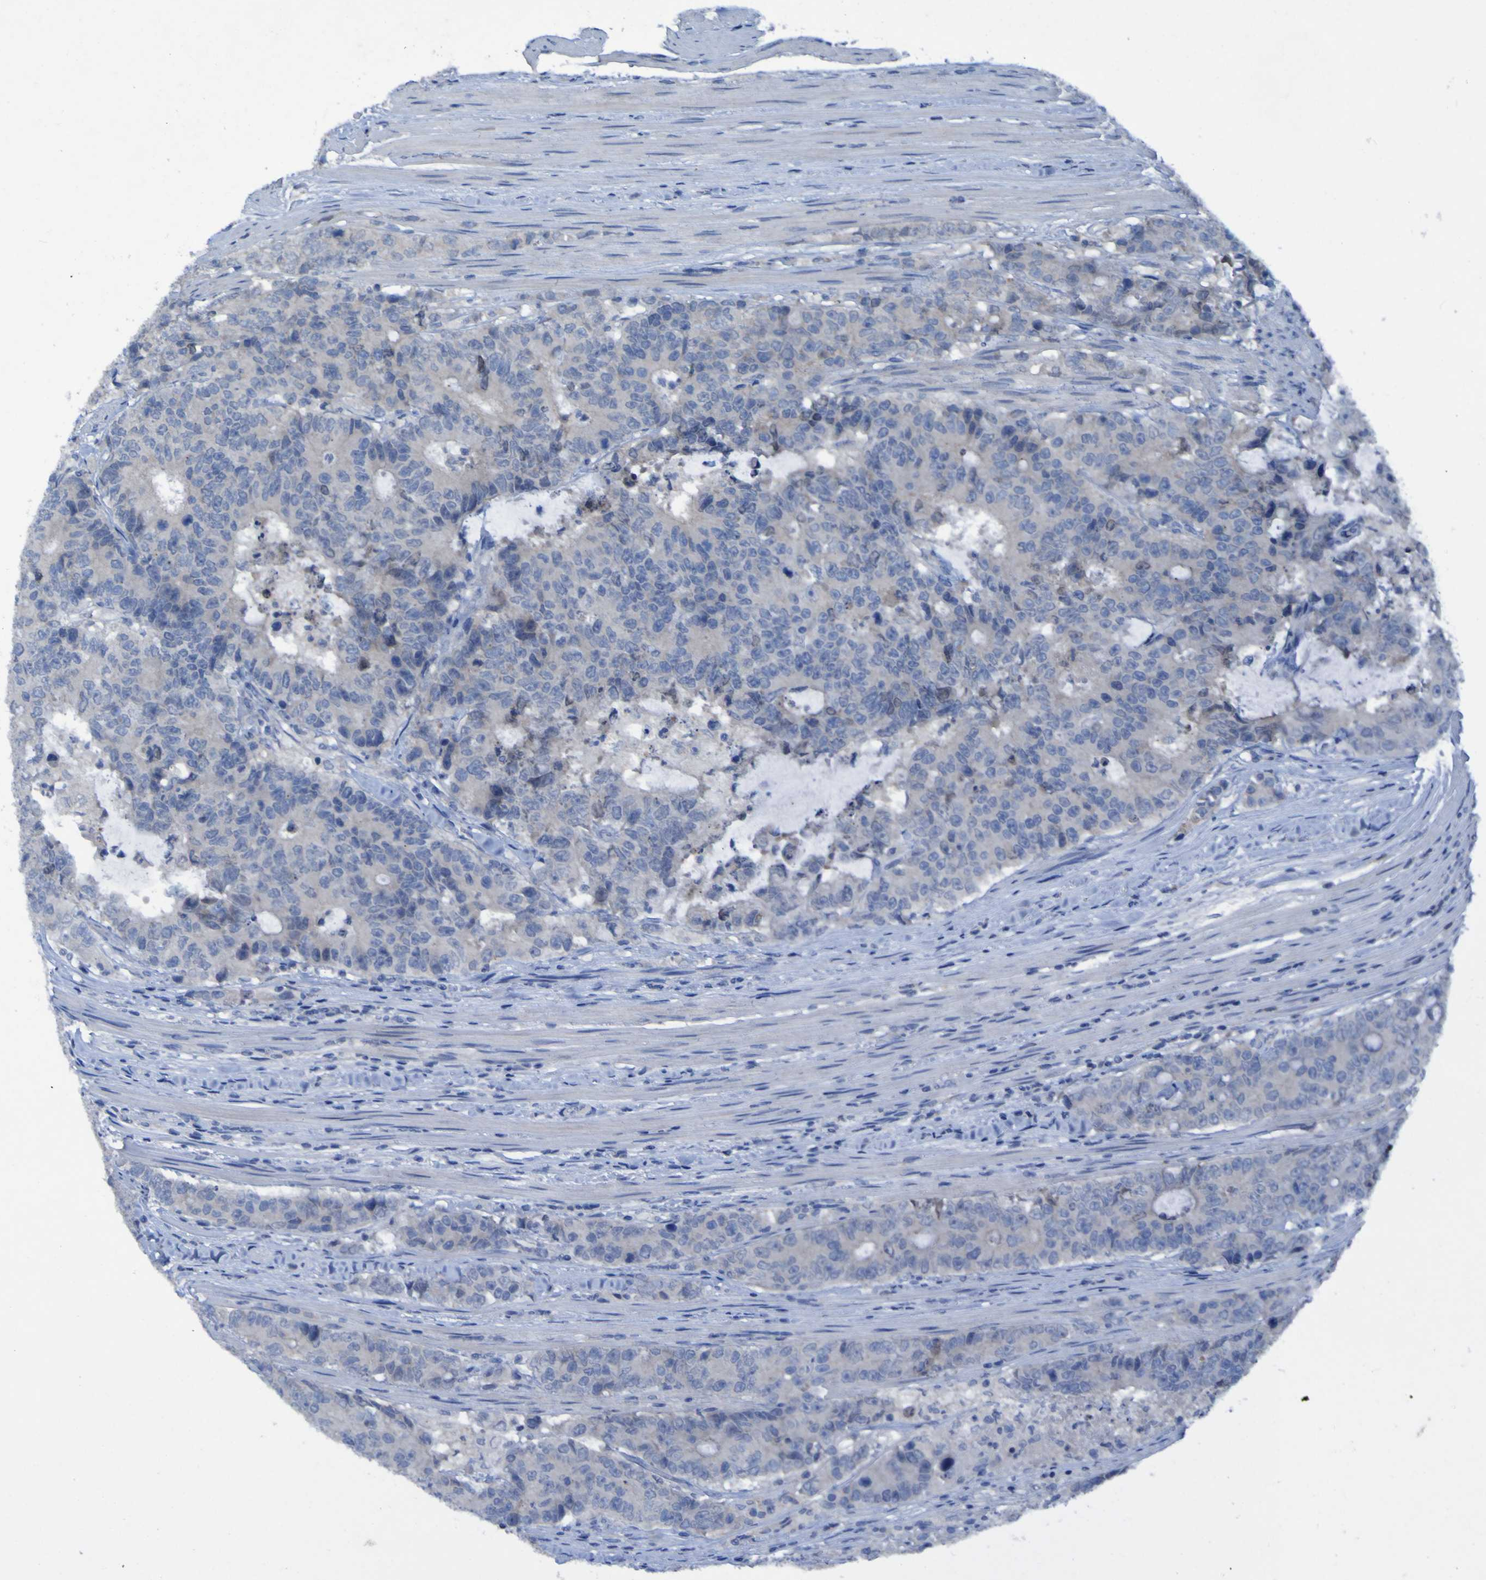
{"staining": {"intensity": "negative", "quantity": "none", "location": "none"}, "tissue": "colorectal cancer", "cell_type": "Tumor cells", "image_type": "cancer", "snomed": [{"axis": "morphology", "description": "Adenocarcinoma, NOS"}, {"axis": "topography", "description": "Colon"}], "caption": "Human adenocarcinoma (colorectal) stained for a protein using IHC exhibits no staining in tumor cells.", "gene": "SGK2", "patient": {"sex": "female", "age": 86}}